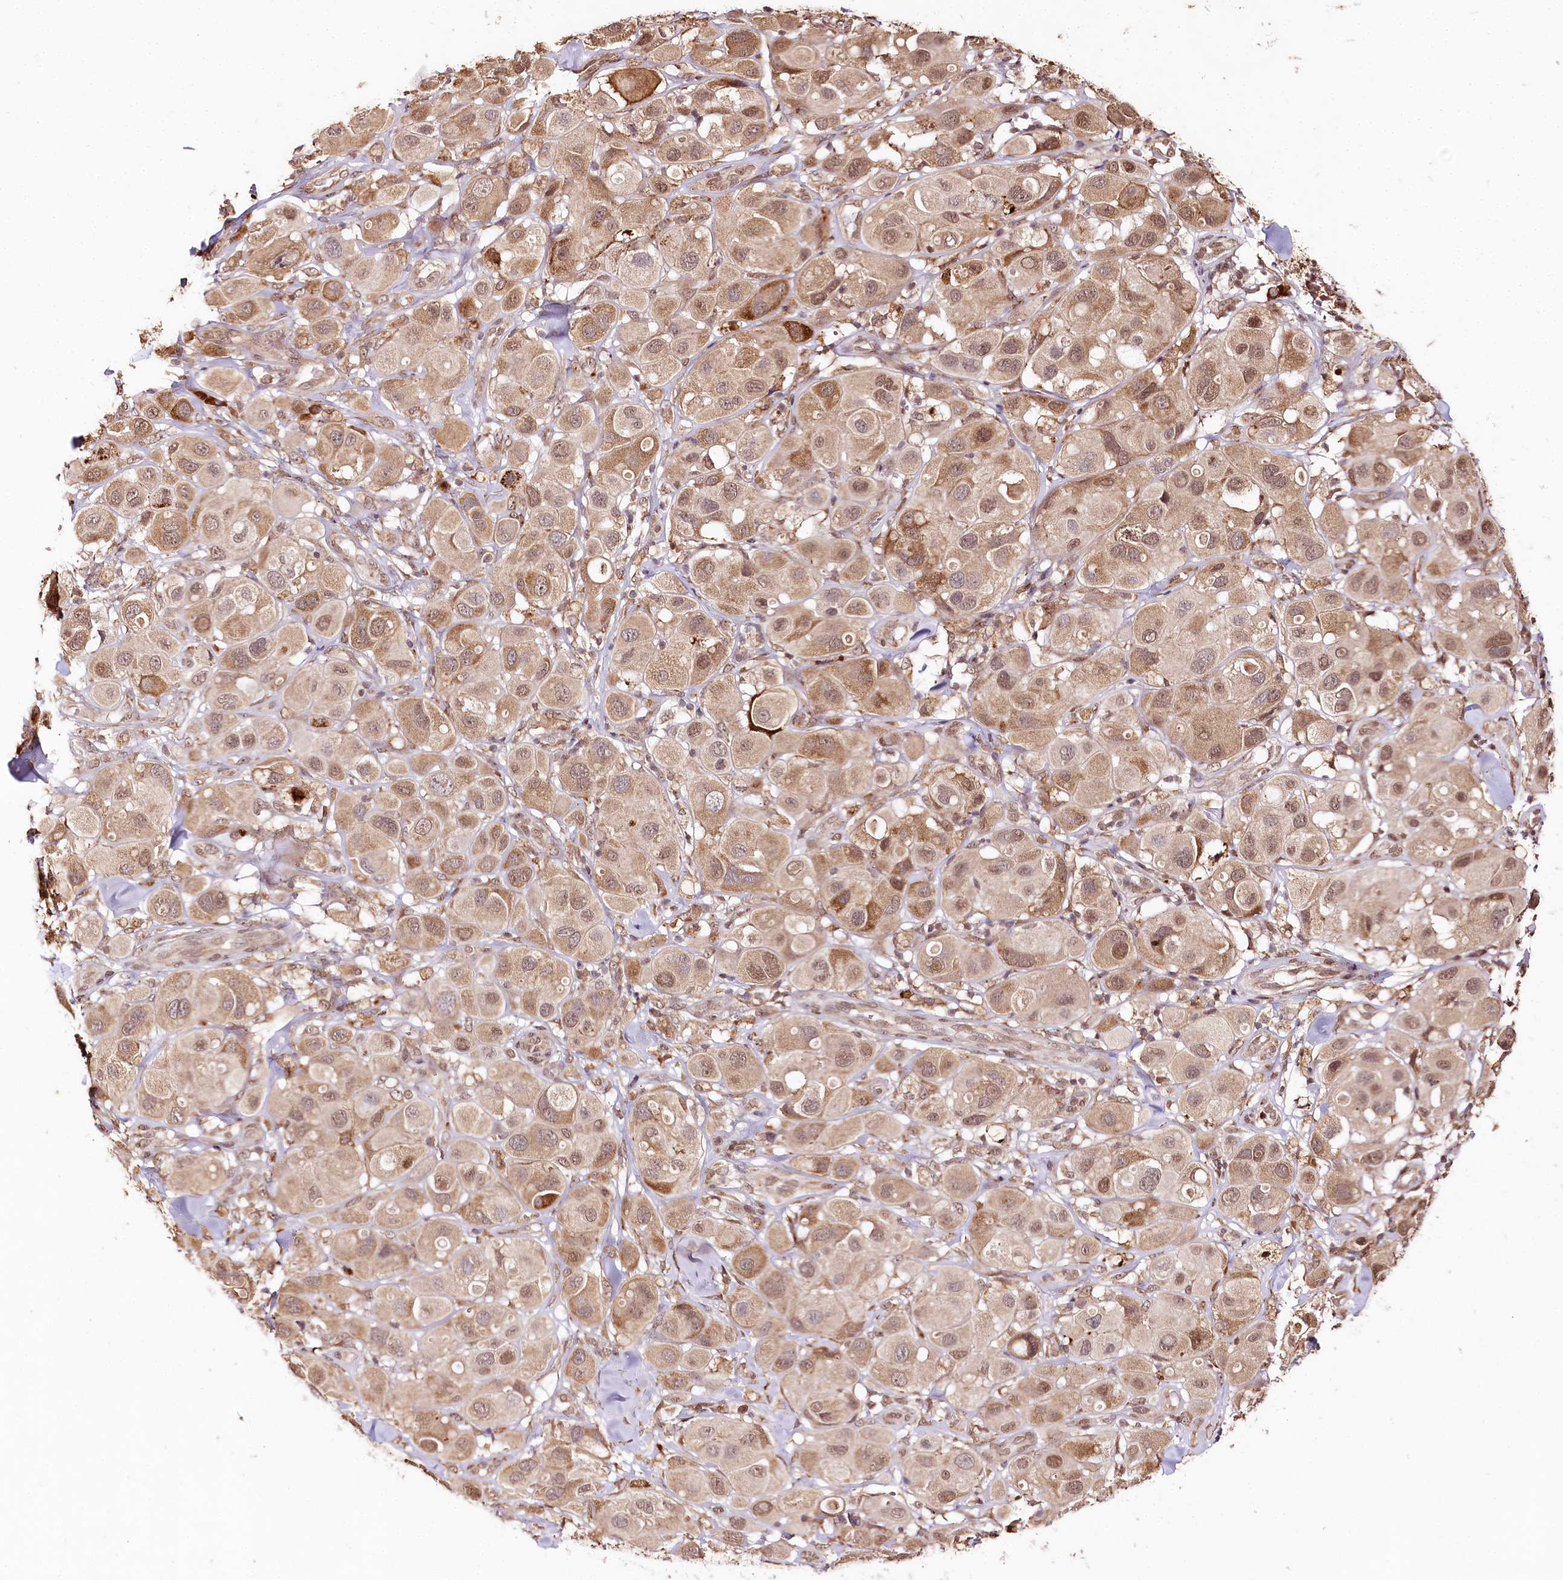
{"staining": {"intensity": "moderate", "quantity": ">75%", "location": "cytoplasmic/membranous,nuclear"}, "tissue": "melanoma", "cell_type": "Tumor cells", "image_type": "cancer", "snomed": [{"axis": "morphology", "description": "Malignant melanoma, Metastatic site"}, {"axis": "topography", "description": "Skin"}], "caption": "Human melanoma stained with a protein marker reveals moderate staining in tumor cells.", "gene": "ENSG00000144785", "patient": {"sex": "male", "age": 41}}